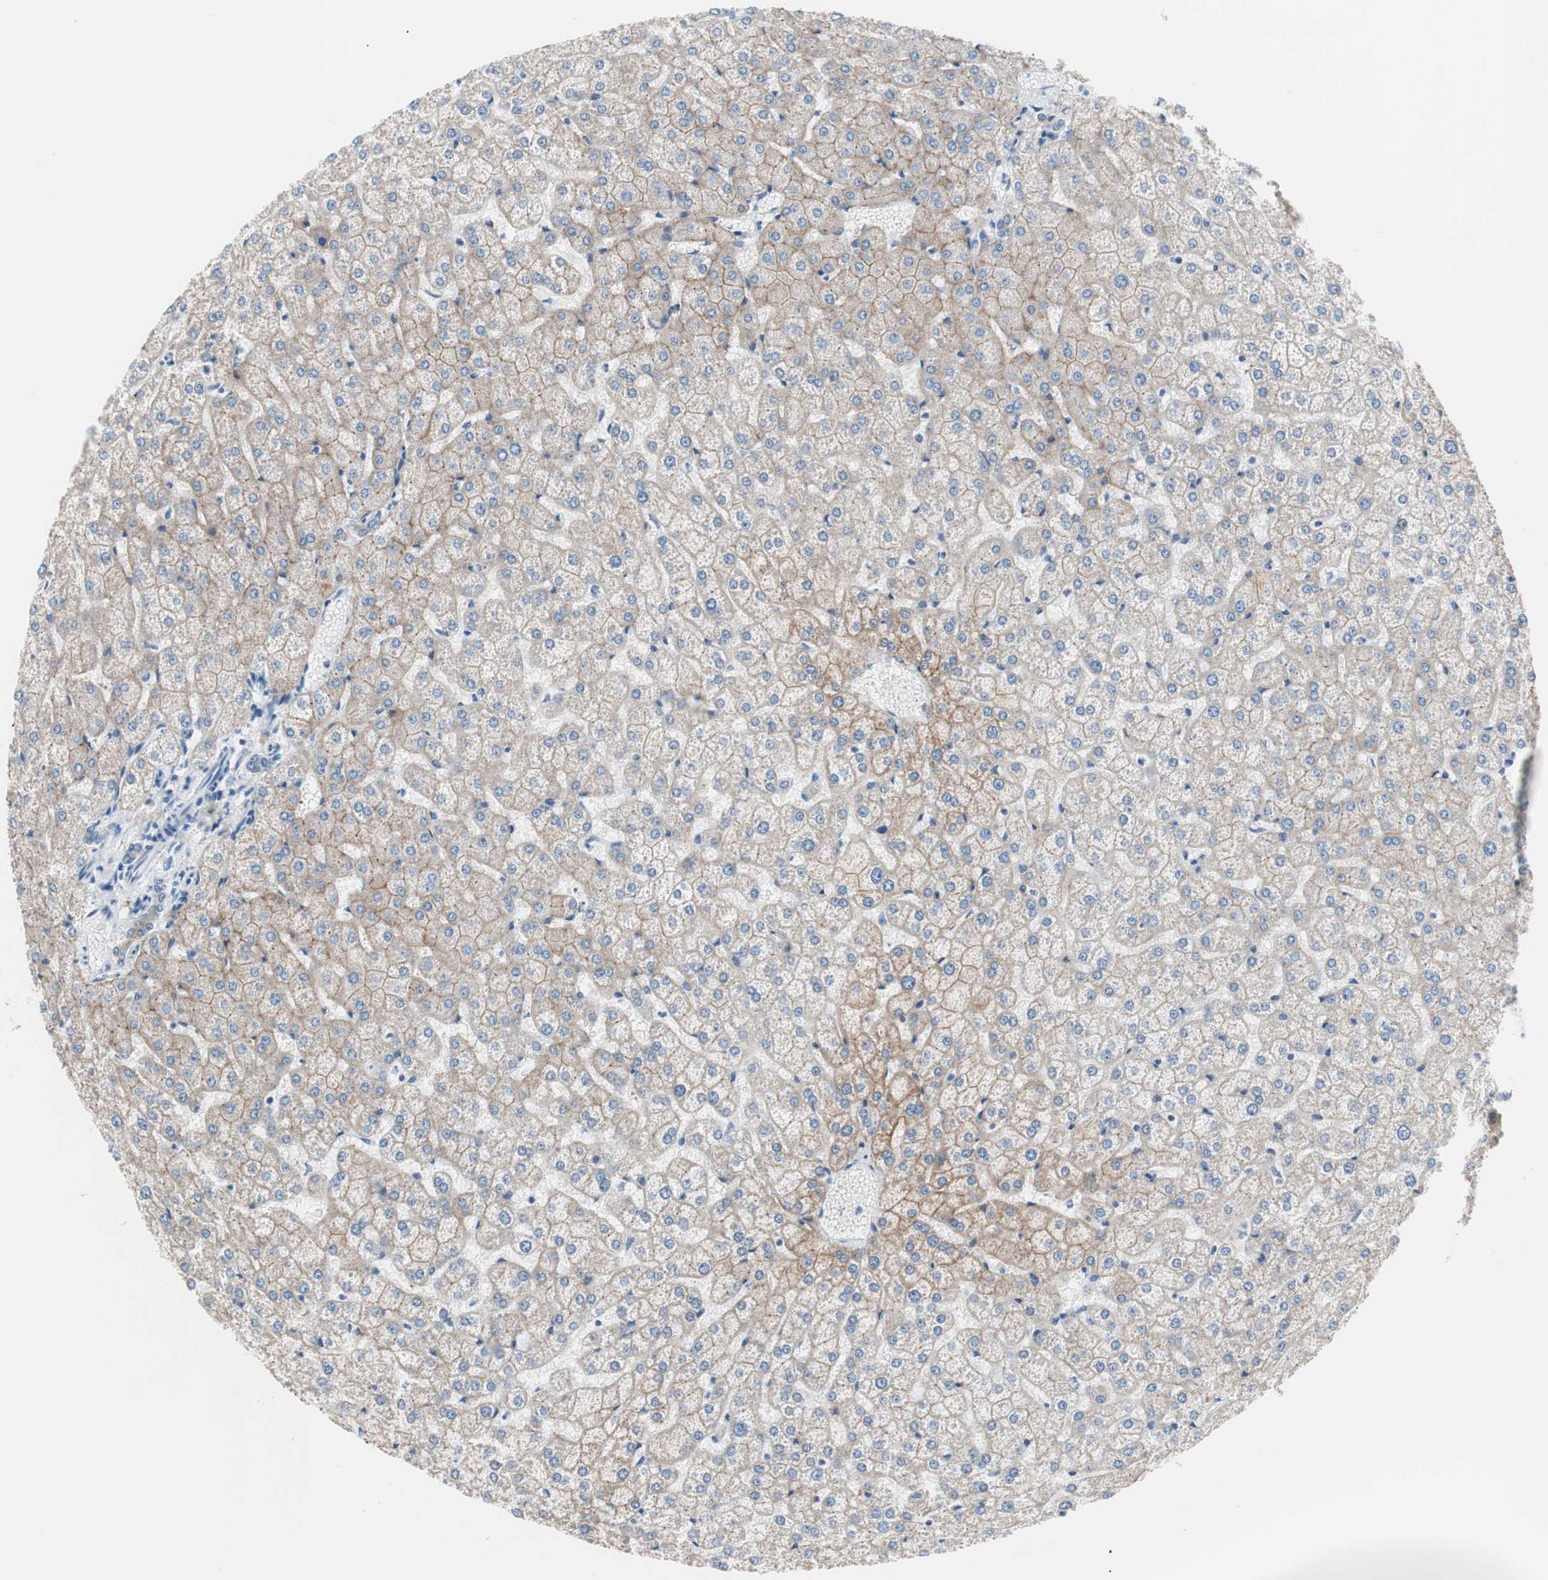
{"staining": {"intensity": "weak", "quantity": "25%-75%", "location": "cytoplasmic/membranous"}, "tissue": "liver", "cell_type": "Cholangiocytes", "image_type": "normal", "snomed": [{"axis": "morphology", "description": "Normal tissue, NOS"}, {"axis": "topography", "description": "Liver"}], "caption": "Protein positivity by immunohistochemistry (IHC) reveals weak cytoplasmic/membranous expression in about 25%-75% of cholangiocytes in benign liver. The staining is performed using DAB brown chromogen to label protein expression. The nuclei are counter-stained blue using hematoxylin.", "gene": "VIL1", "patient": {"sex": "female", "age": 32}}